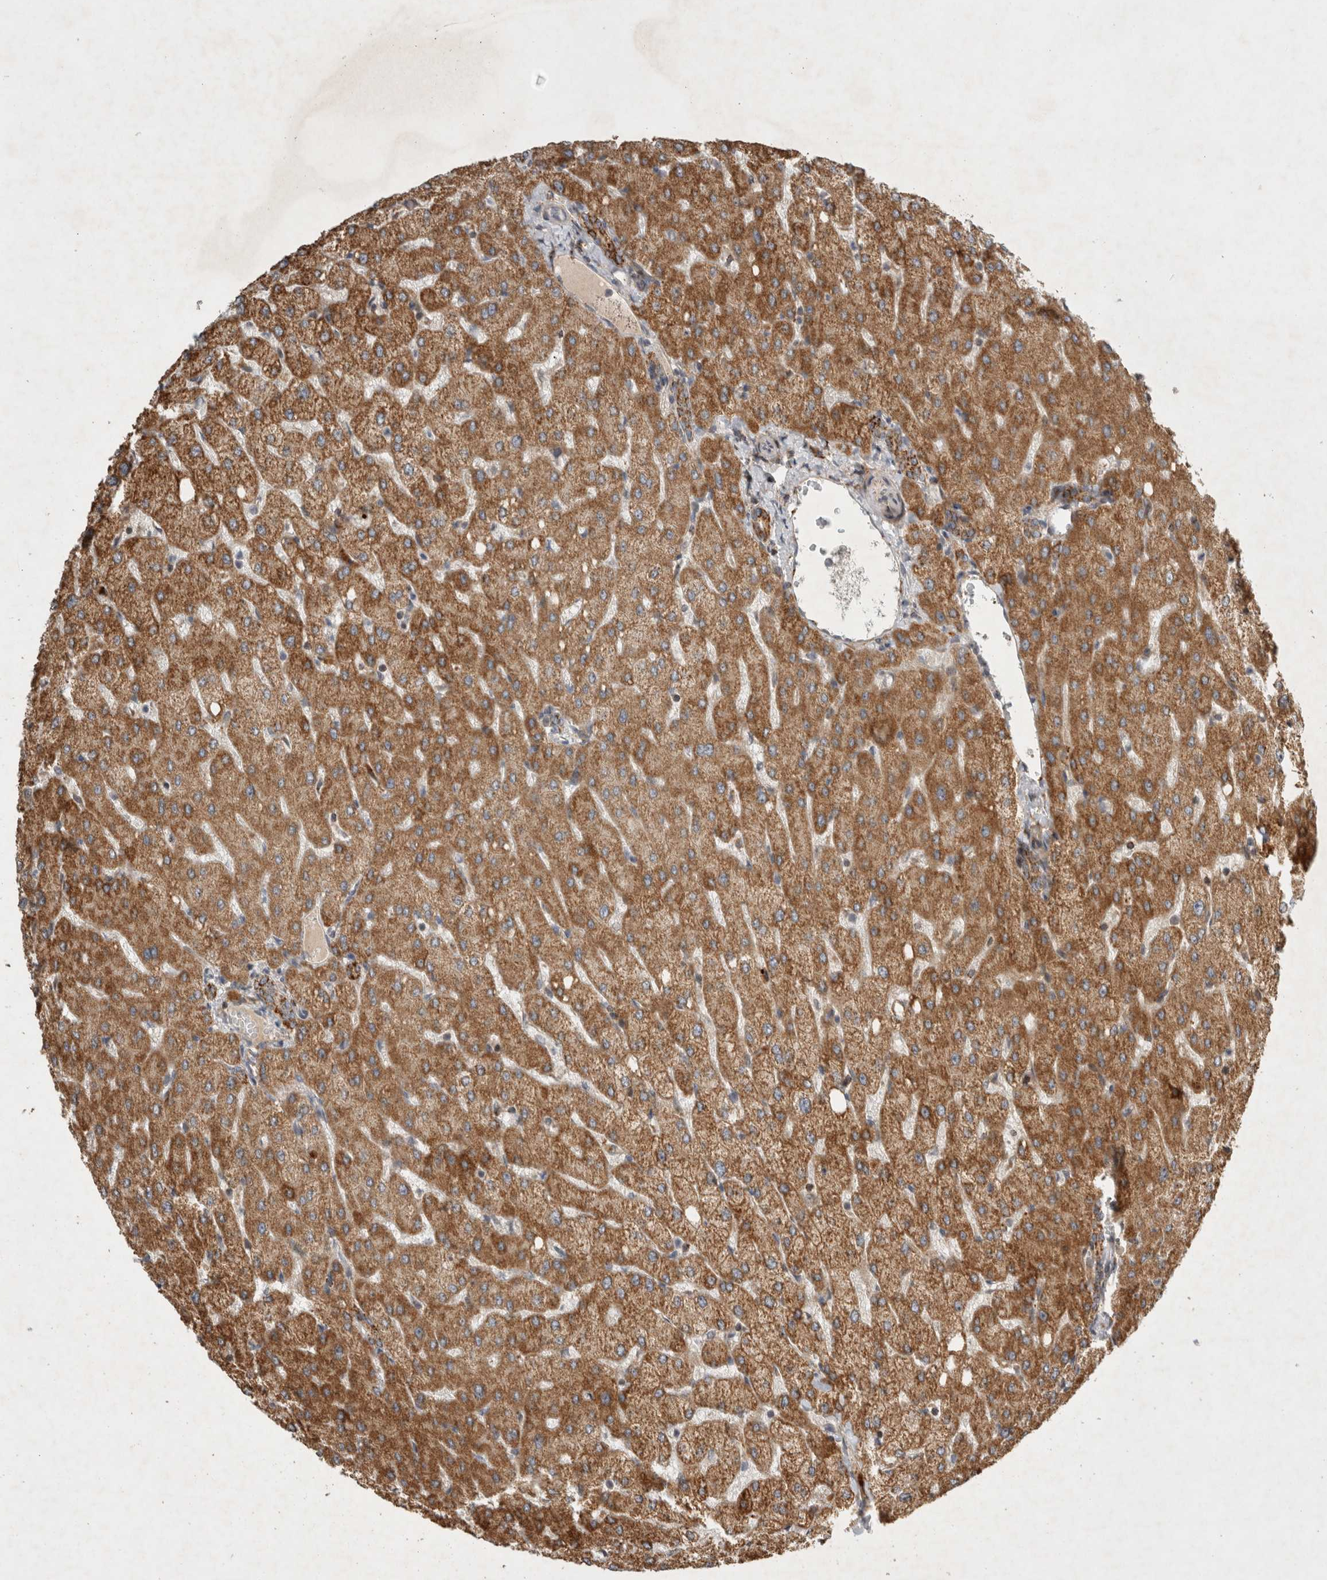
{"staining": {"intensity": "strong", "quantity": ">75%", "location": "cytoplasmic/membranous"}, "tissue": "liver", "cell_type": "Cholangiocytes", "image_type": "normal", "snomed": [{"axis": "morphology", "description": "Normal tissue, NOS"}, {"axis": "topography", "description": "Liver"}], "caption": "IHC of benign human liver displays high levels of strong cytoplasmic/membranous positivity in about >75% of cholangiocytes. The protein of interest is shown in brown color, while the nuclei are stained blue.", "gene": "SERAC1", "patient": {"sex": "female", "age": 54}}